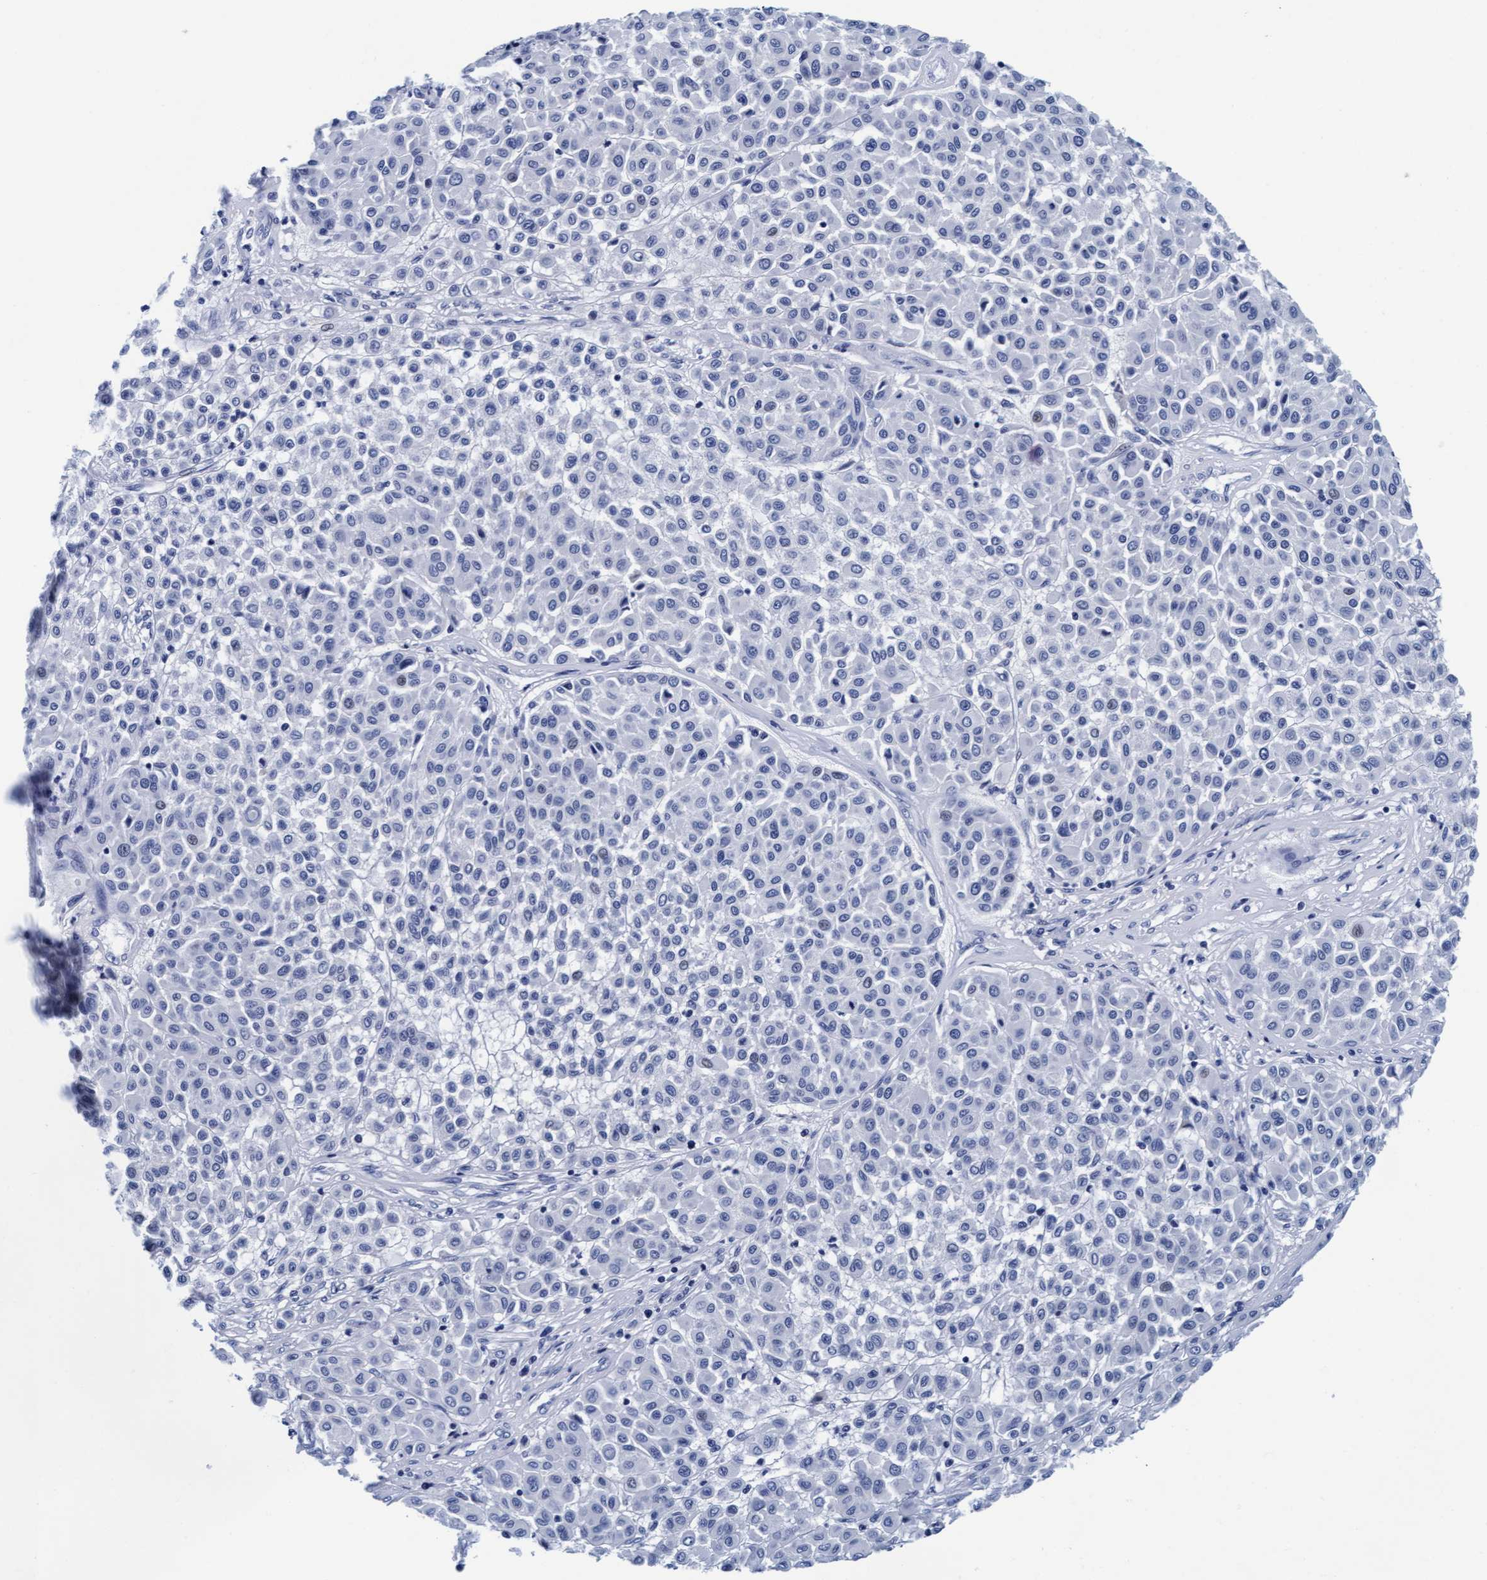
{"staining": {"intensity": "negative", "quantity": "none", "location": "none"}, "tissue": "melanoma", "cell_type": "Tumor cells", "image_type": "cancer", "snomed": [{"axis": "morphology", "description": "Malignant melanoma, Metastatic site"}, {"axis": "topography", "description": "Soft tissue"}], "caption": "High power microscopy photomicrograph of an immunohistochemistry (IHC) micrograph of melanoma, revealing no significant expression in tumor cells.", "gene": "ARSG", "patient": {"sex": "male", "age": 41}}